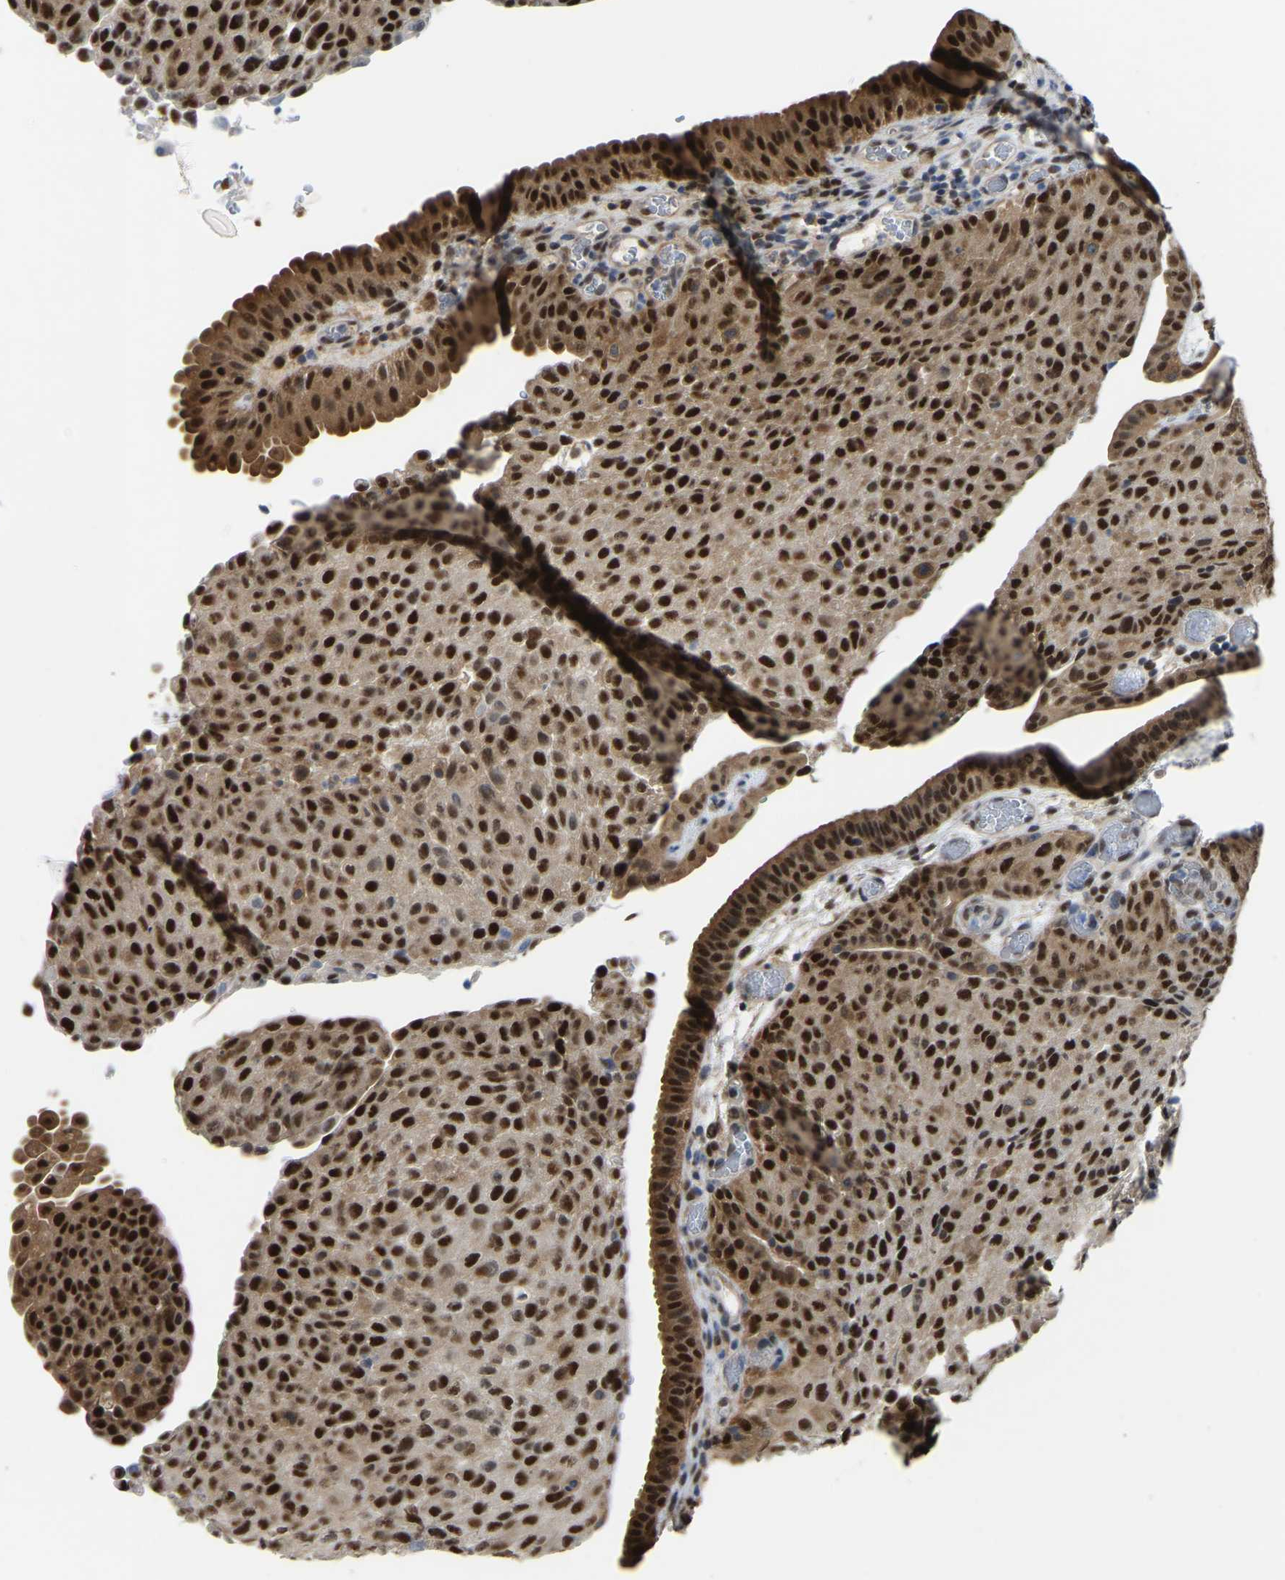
{"staining": {"intensity": "strong", "quantity": ">75%", "location": "cytoplasmic/membranous,nuclear"}, "tissue": "urothelial cancer", "cell_type": "Tumor cells", "image_type": "cancer", "snomed": [{"axis": "morphology", "description": "Urothelial carcinoma, Low grade"}, {"axis": "morphology", "description": "Urothelial carcinoma, High grade"}, {"axis": "topography", "description": "Urinary bladder"}], "caption": "DAB (3,3'-diaminobenzidine) immunohistochemical staining of human high-grade urothelial carcinoma exhibits strong cytoplasmic/membranous and nuclear protein positivity in approximately >75% of tumor cells.", "gene": "KLRG2", "patient": {"sex": "male", "age": 35}}